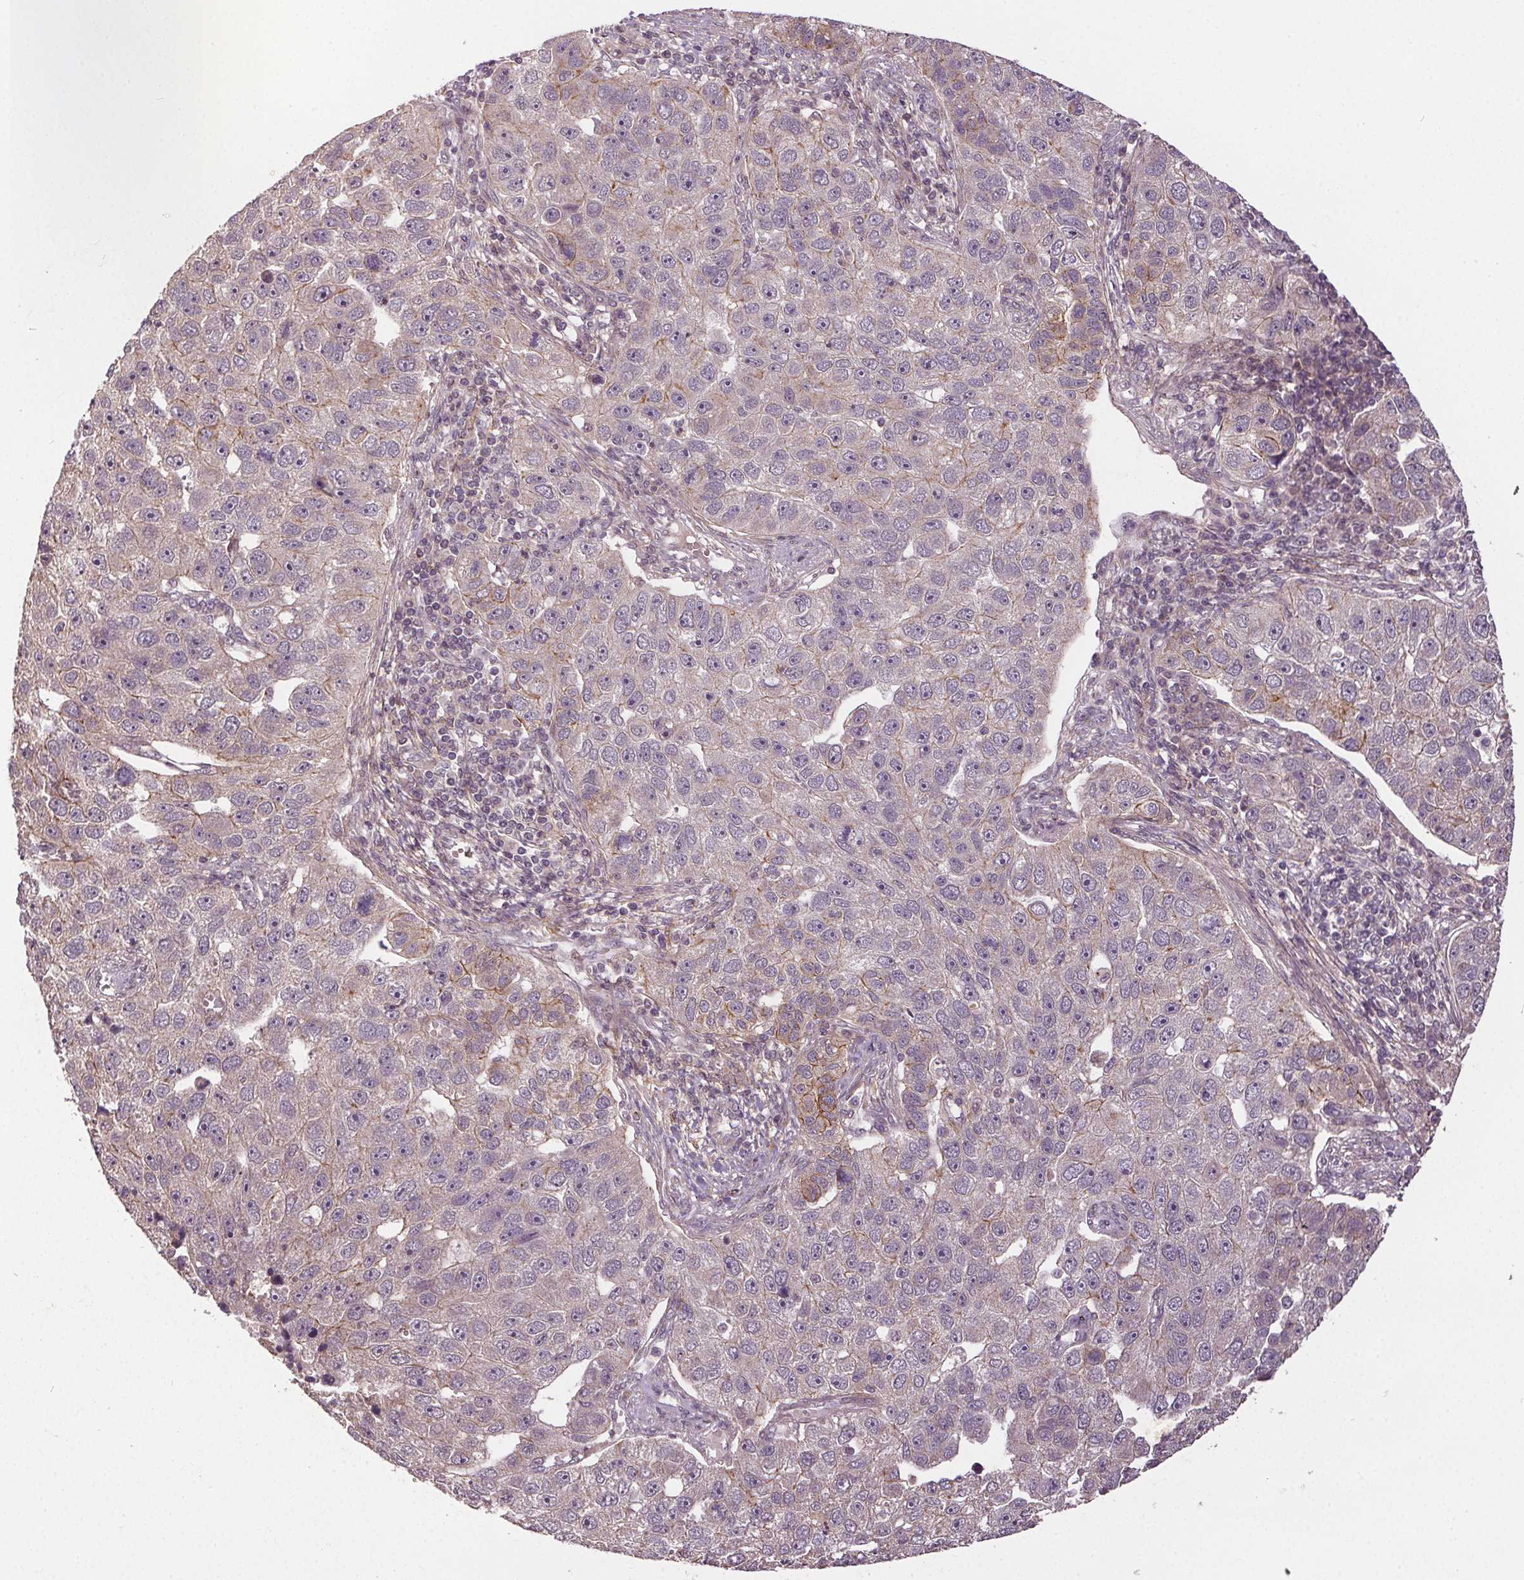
{"staining": {"intensity": "moderate", "quantity": "<25%", "location": "cytoplasmic/membranous"}, "tissue": "pancreatic cancer", "cell_type": "Tumor cells", "image_type": "cancer", "snomed": [{"axis": "morphology", "description": "Adenocarcinoma, NOS"}, {"axis": "topography", "description": "Pancreas"}], "caption": "A brown stain highlights moderate cytoplasmic/membranous positivity of a protein in human pancreatic cancer (adenocarcinoma) tumor cells.", "gene": "EPHB3", "patient": {"sex": "female", "age": 61}}